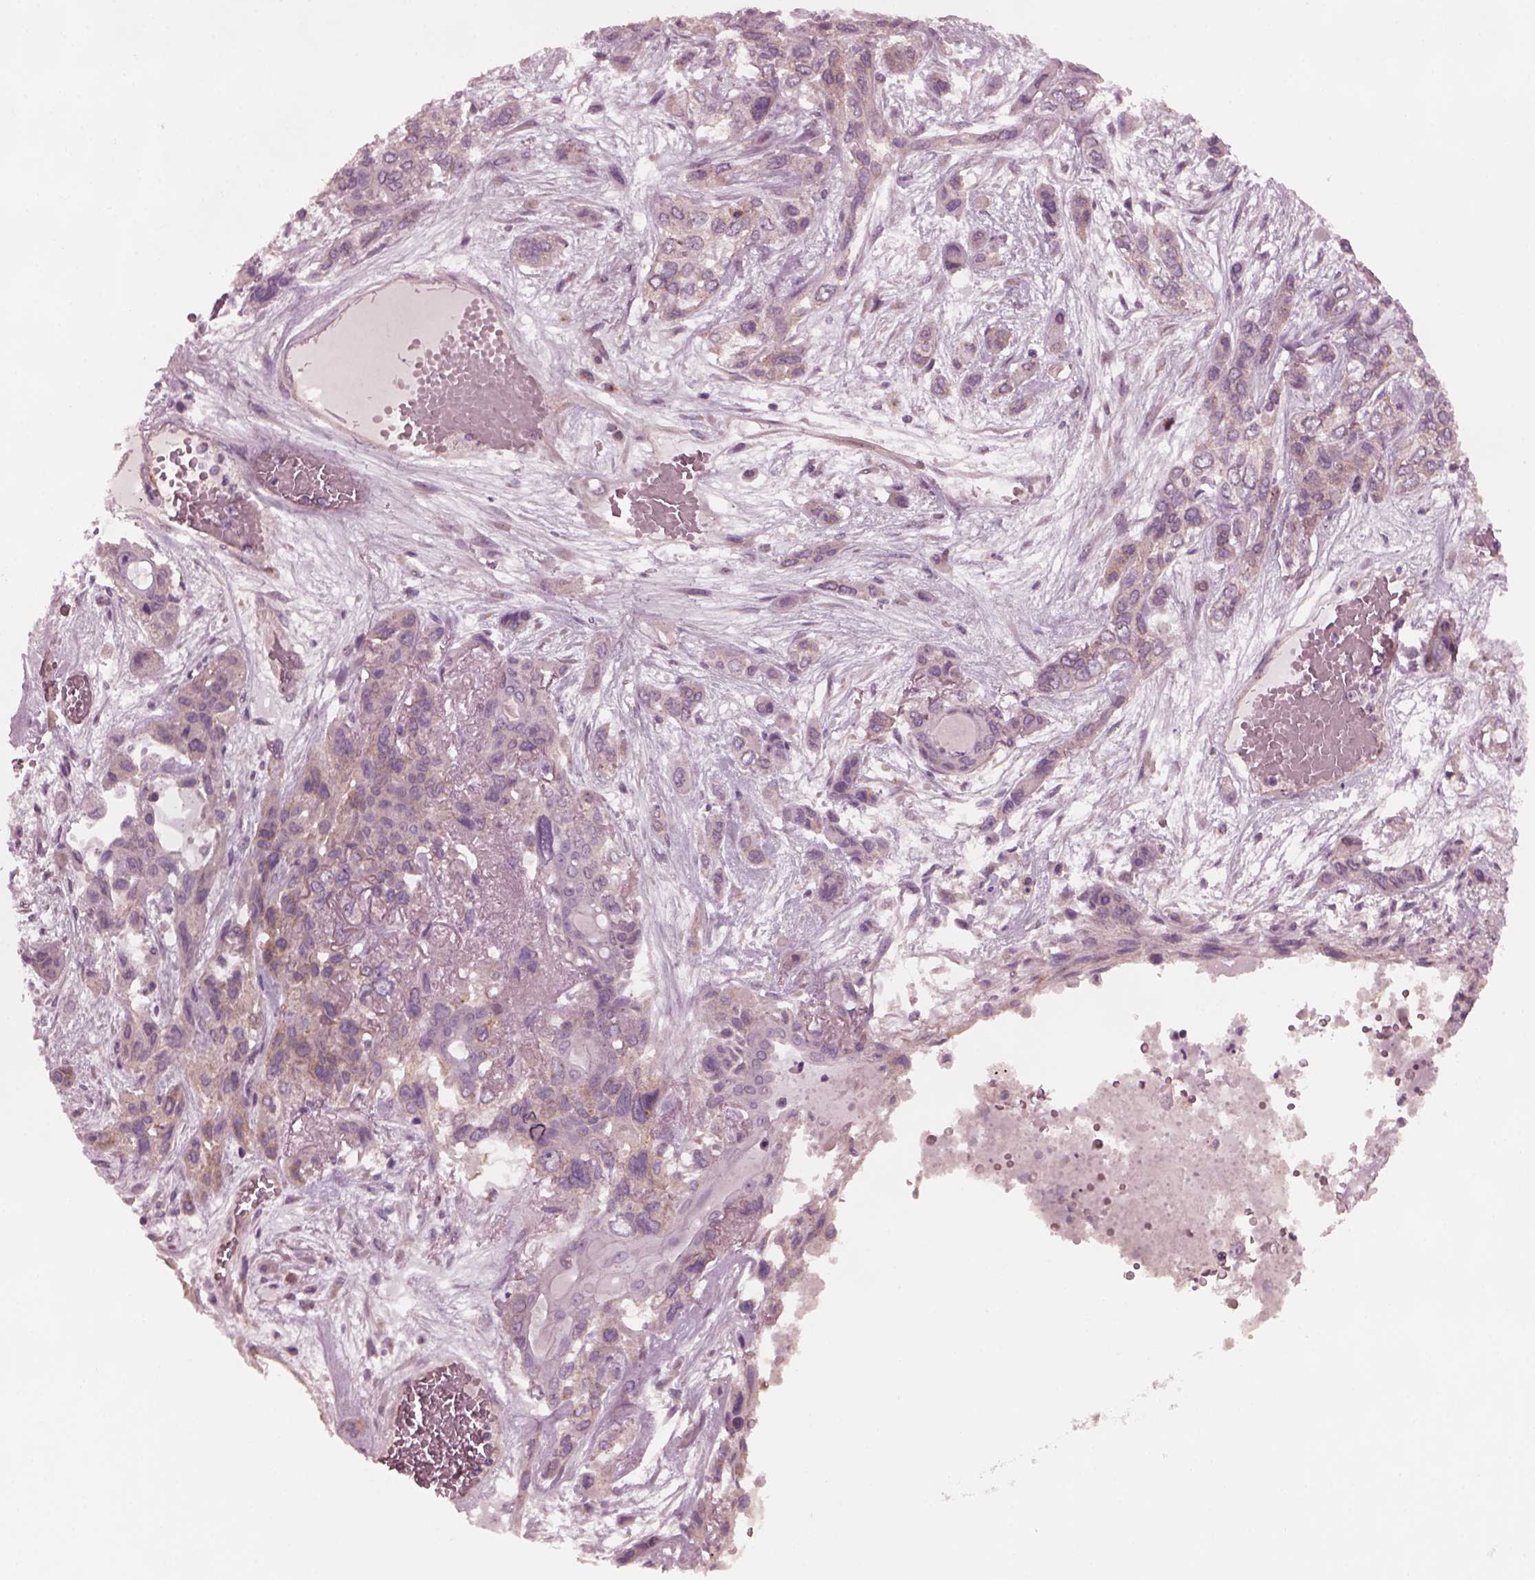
{"staining": {"intensity": "weak", "quantity": "<25%", "location": "cytoplasmic/membranous"}, "tissue": "lung cancer", "cell_type": "Tumor cells", "image_type": "cancer", "snomed": [{"axis": "morphology", "description": "Squamous cell carcinoma, NOS"}, {"axis": "topography", "description": "Lung"}], "caption": "Immunohistochemical staining of human squamous cell carcinoma (lung) shows no significant staining in tumor cells.", "gene": "TUBG1", "patient": {"sex": "female", "age": 70}}